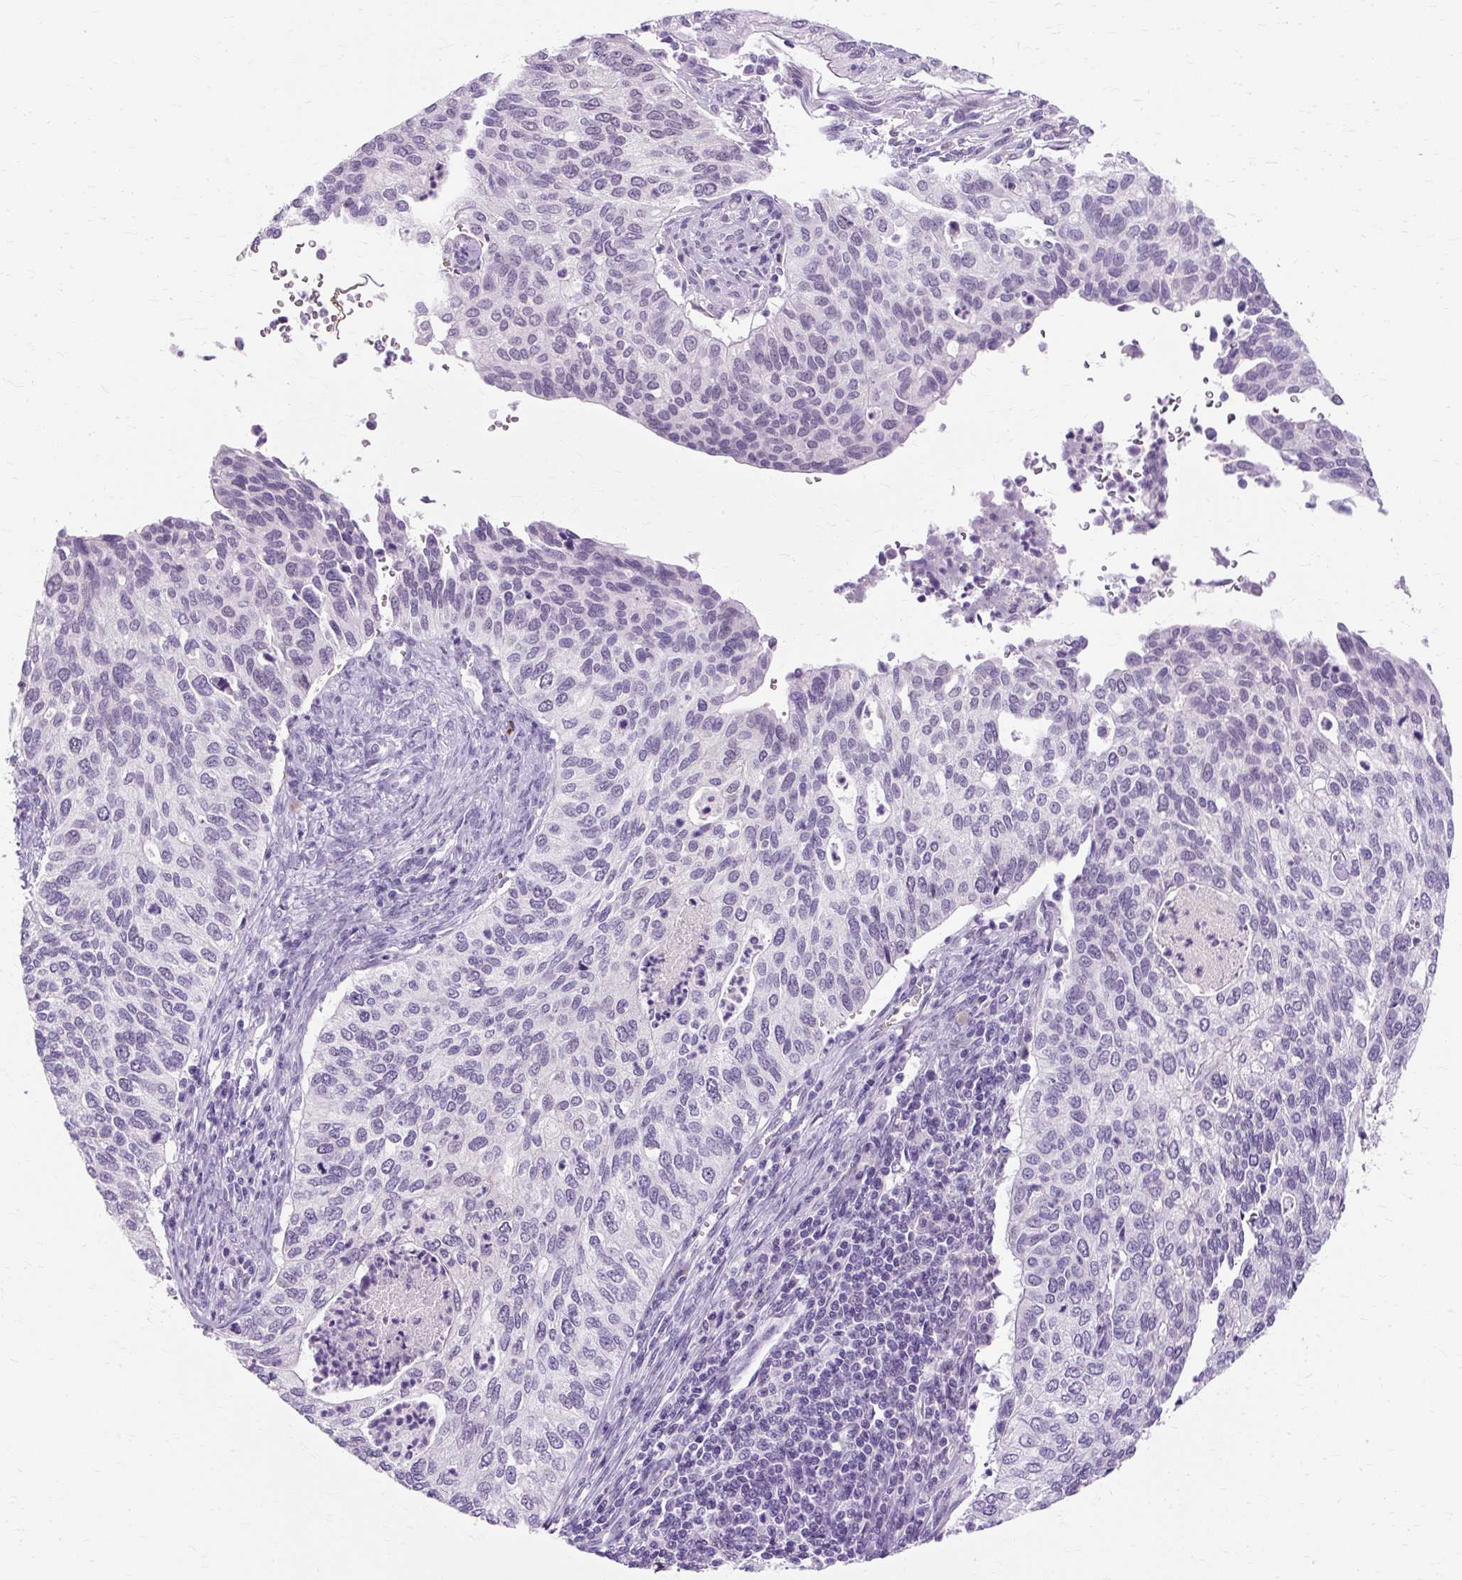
{"staining": {"intensity": "negative", "quantity": "none", "location": "none"}, "tissue": "cervical cancer", "cell_type": "Tumor cells", "image_type": "cancer", "snomed": [{"axis": "morphology", "description": "Squamous cell carcinoma, NOS"}, {"axis": "topography", "description": "Cervix"}], "caption": "The histopathology image displays no significant staining in tumor cells of squamous cell carcinoma (cervical).", "gene": "RYBP", "patient": {"sex": "female", "age": 38}}